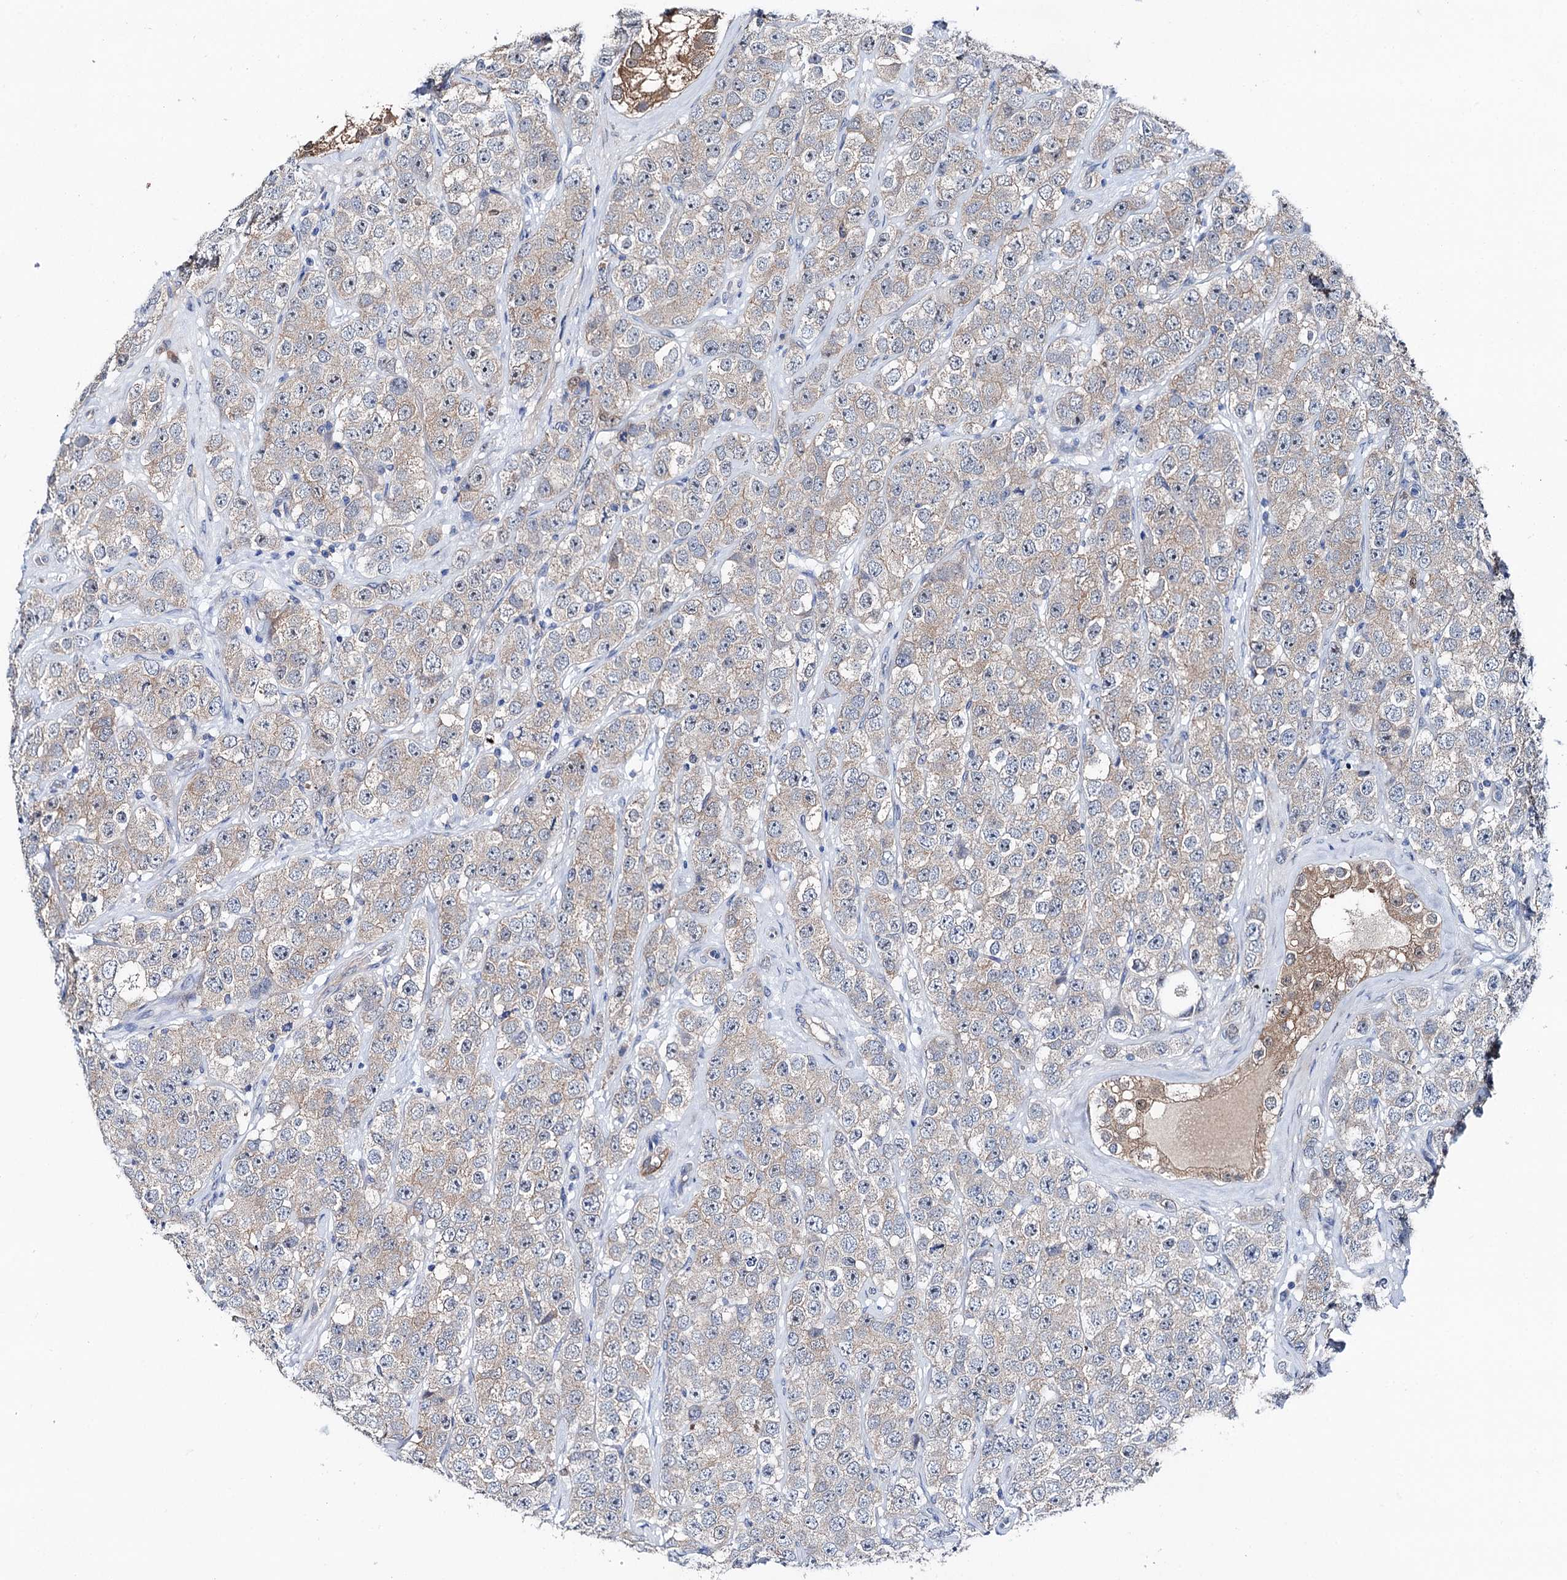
{"staining": {"intensity": "negative", "quantity": "none", "location": "none"}, "tissue": "testis cancer", "cell_type": "Tumor cells", "image_type": "cancer", "snomed": [{"axis": "morphology", "description": "Seminoma, NOS"}, {"axis": "topography", "description": "Testis"}], "caption": "An immunohistochemistry micrograph of seminoma (testis) is shown. There is no staining in tumor cells of seminoma (testis). (DAB immunohistochemistry (IHC), high magnification).", "gene": "SHROOM1", "patient": {"sex": "male", "age": 28}}